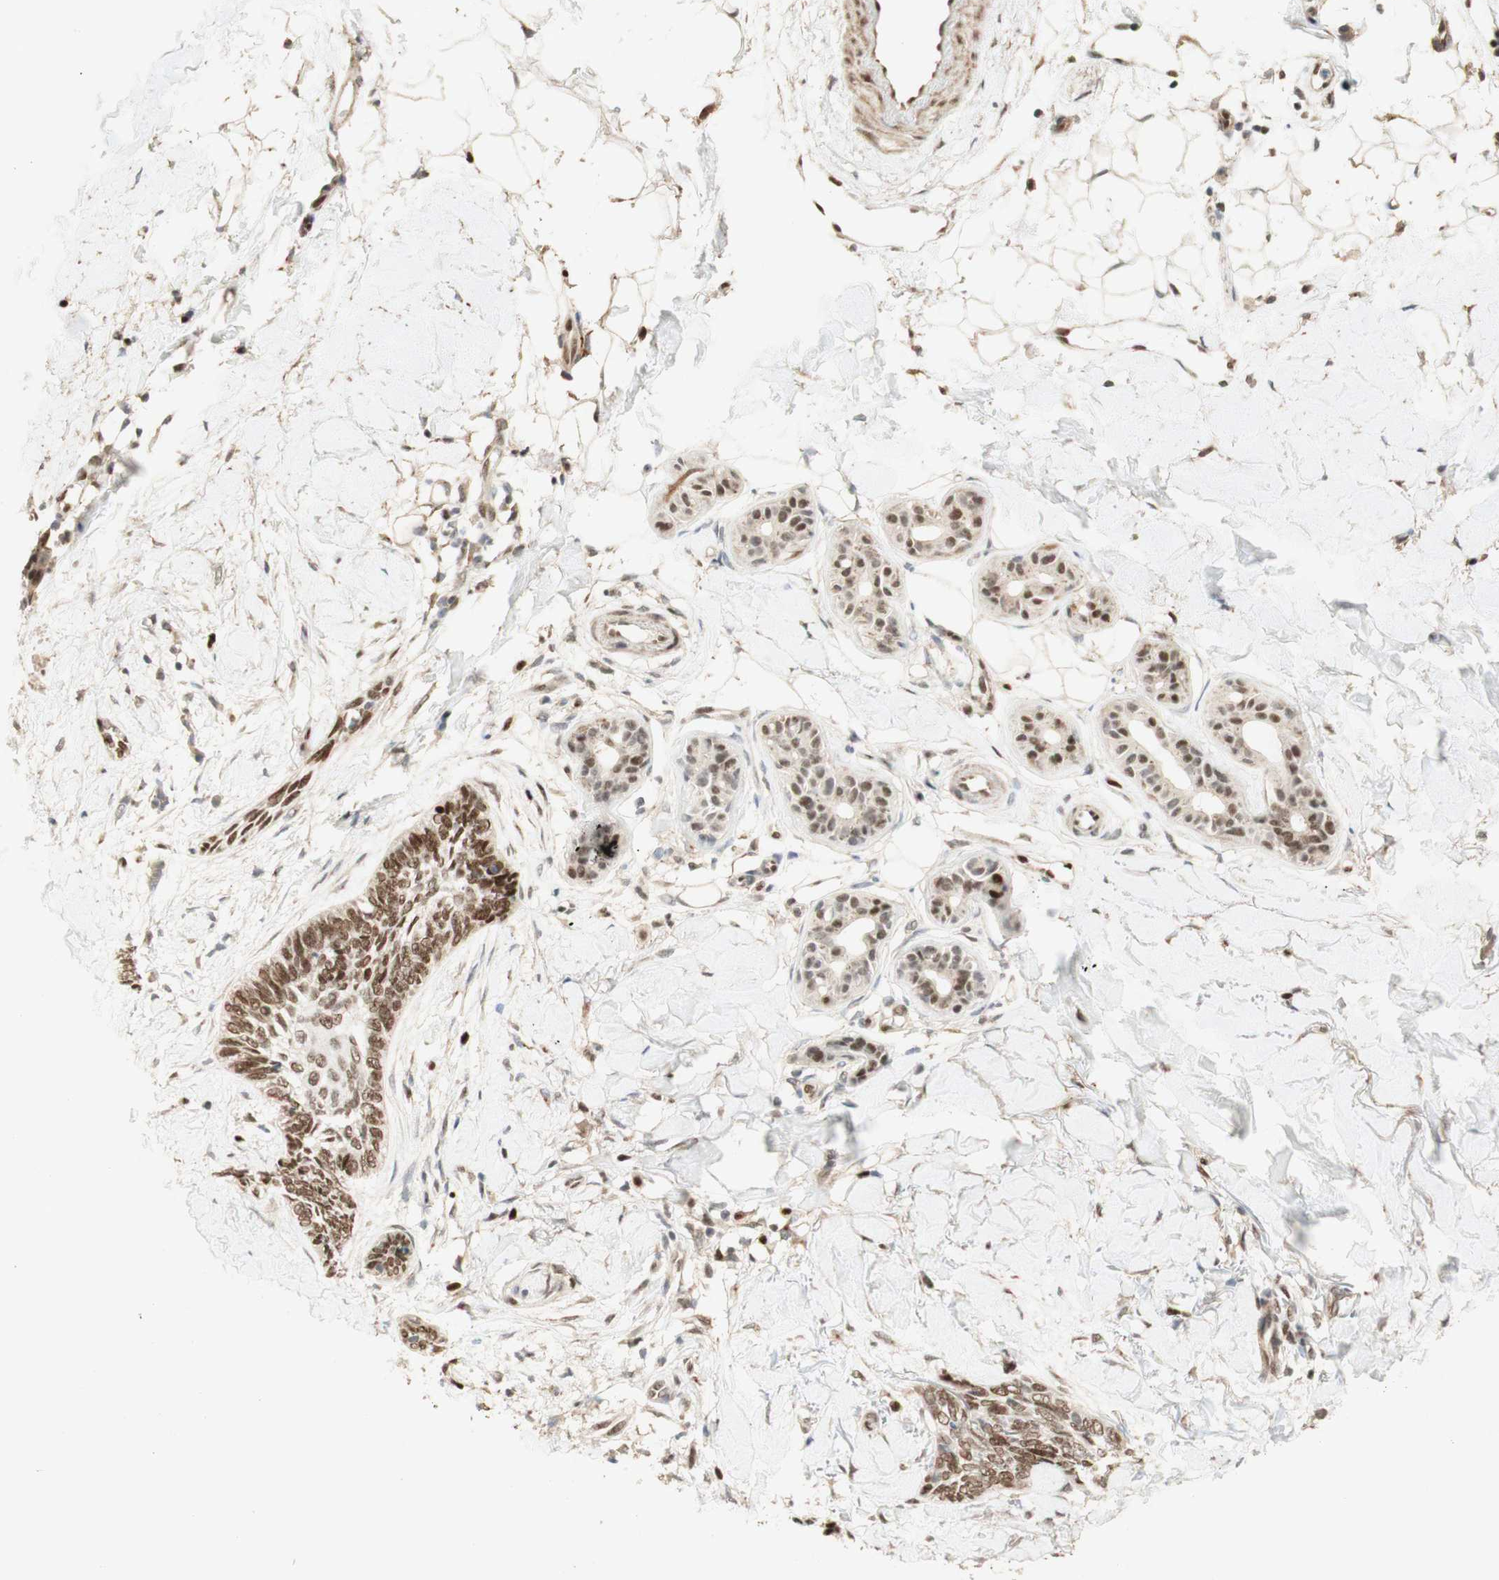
{"staining": {"intensity": "moderate", "quantity": ">75%", "location": "nuclear"}, "tissue": "skin cancer", "cell_type": "Tumor cells", "image_type": "cancer", "snomed": [{"axis": "morphology", "description": "Basal cell carcinoma"}, {"axis": "topography", "description": "Skin"}], "caption": "Immunohistochemistry of human skin cancer (basal cell carcinoma) exhibits medium levels of moderate nuclear positivity in about >75% of tumor cells.", "gene": "FOXP1", "patient": {"sex": "female", "age": 58}}